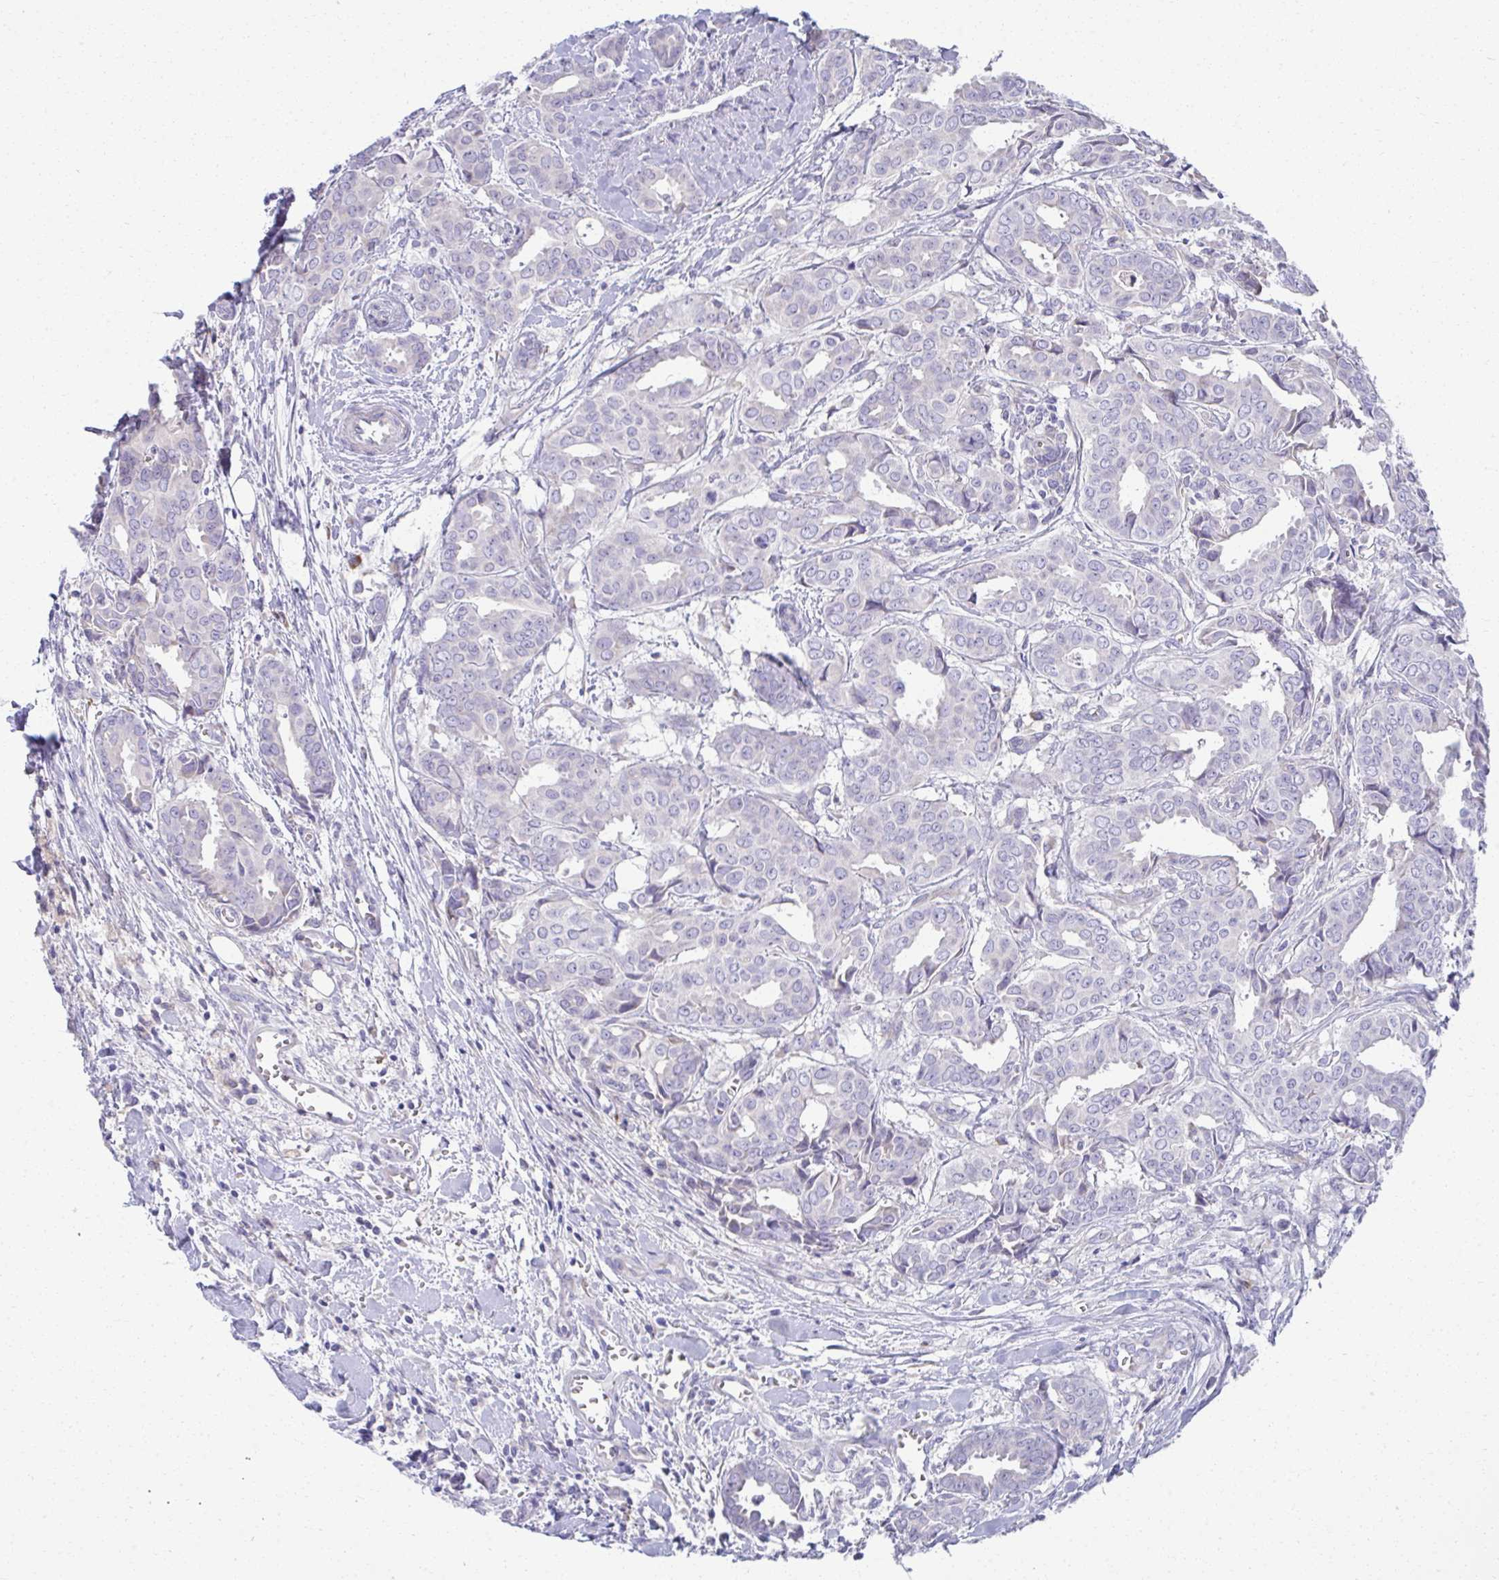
{"staining": {"intensity": "negative", "quantity": "none", "location": "none"}, "tissue": "breast cancer", "cell_type": "Tumor cells", "image_type": "cancer", "snomed": [{"axis": "morphology", "description": "Duct carcinoma"}, {"axis": "topography", "description": "Breast"}], "caption": "This photomicrograph is of breast cancer (intraductal carcinoma) stained with immunohistochemistry (IHC) to label a protein in brown with the nuclei are counter-stained blue. There is no positivity in tumor cells. (DAB (3,3'-diaminobenzidine) IHC visualized using brightfield microscopy, high magnification).", "gene": "FASLG", "patient": {"sex": "female", "age": 45}}